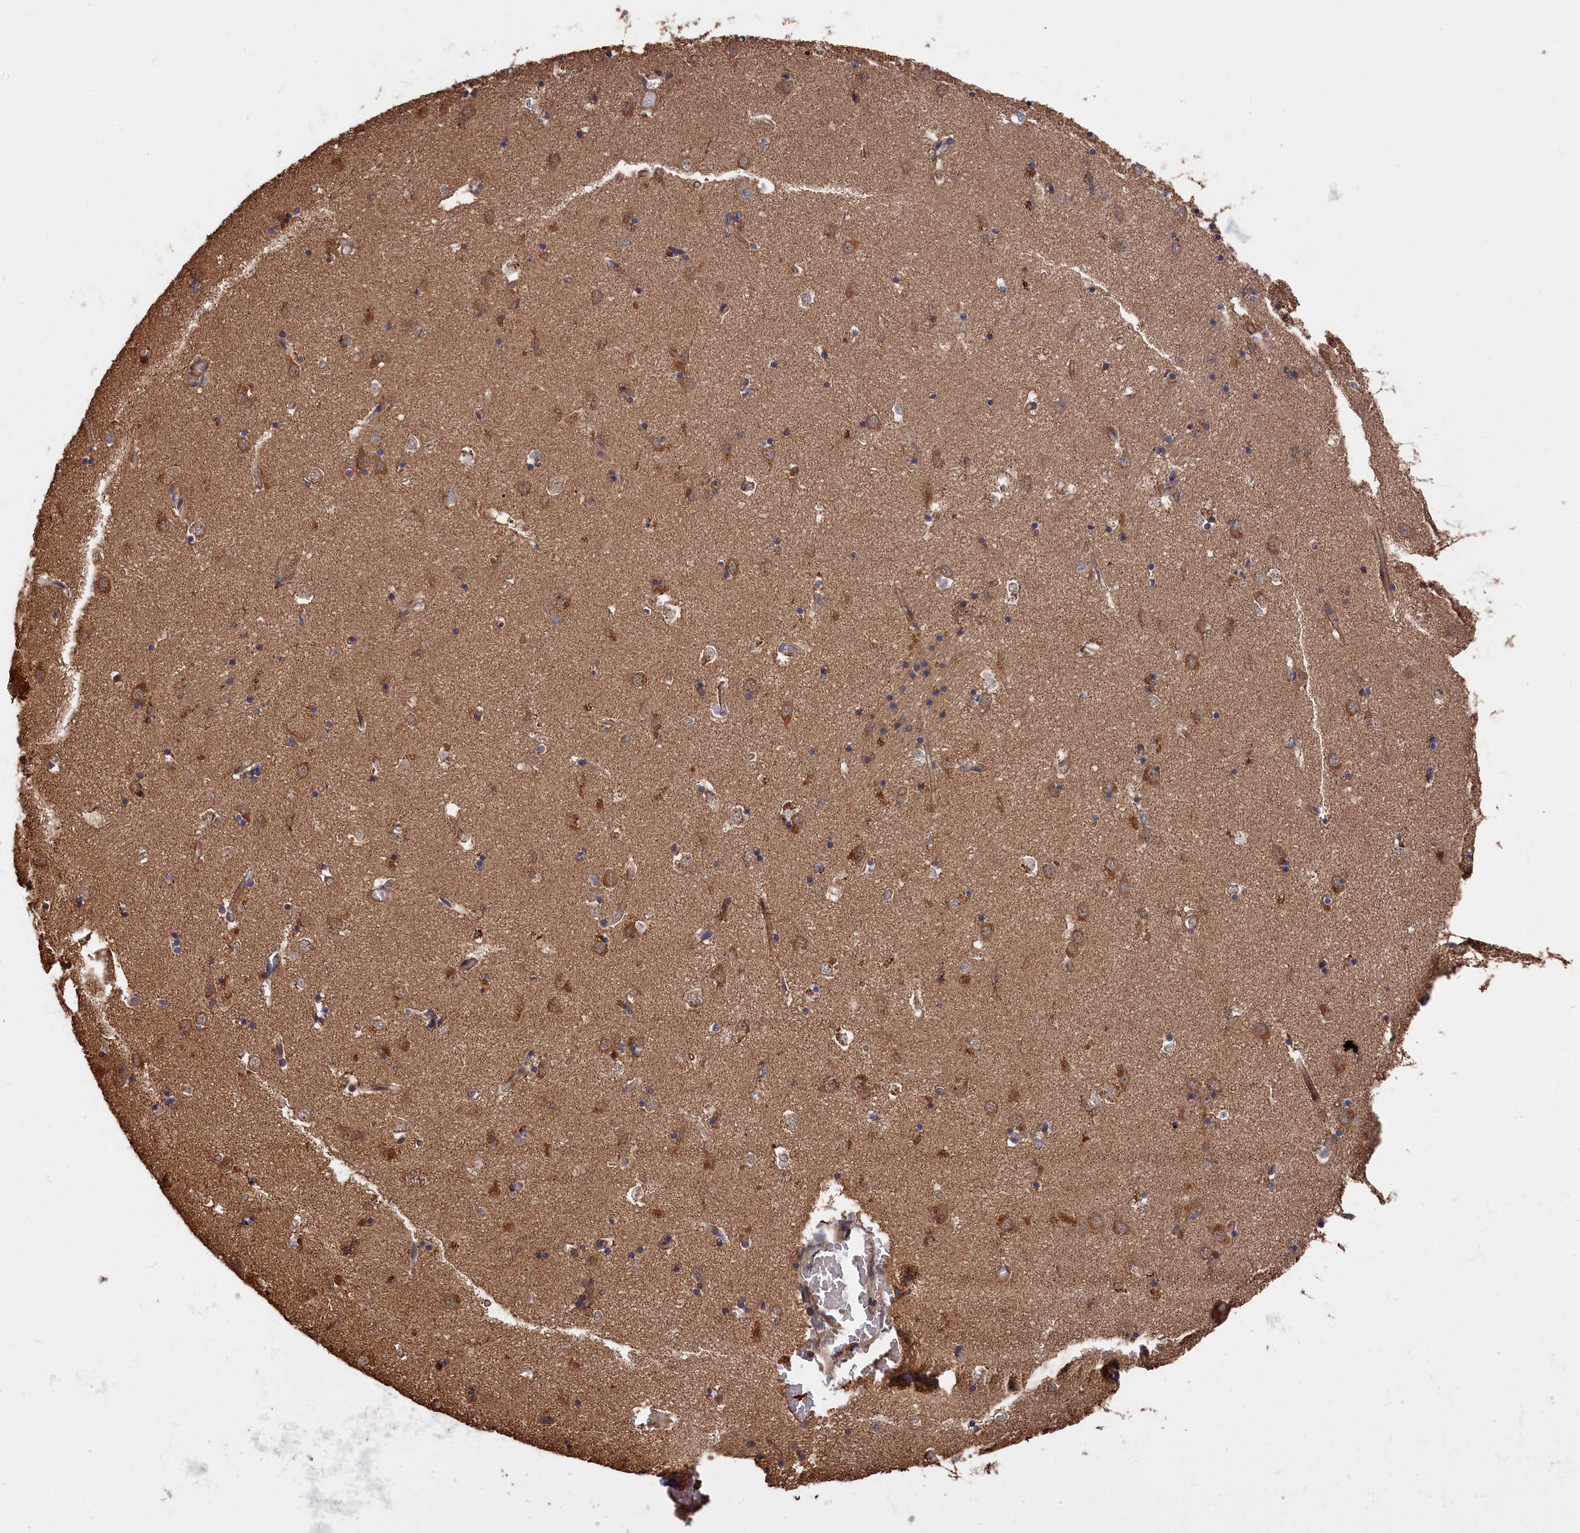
{"staining": {"intensity": "weak", "quantity": "25%-75%", "location": "cytoplasmic/membranous"}, "tissue": "caudate", "cell_type": "Glial cells", "image_type": "normal", "snomed": [{"axis": "morphology", "description": "Normal tissue, NOS"}, {"axis": "topography", "description": "Lateral ventricle wall"}], "caption": "Protein staining by immunohistochemistry reveals weak cytoplasmic/membranous staining in approximately 25%-75% of glial cells in normal caudate.", "gene": "RMI2", "patient": {"sex": "male", "age": 70}}